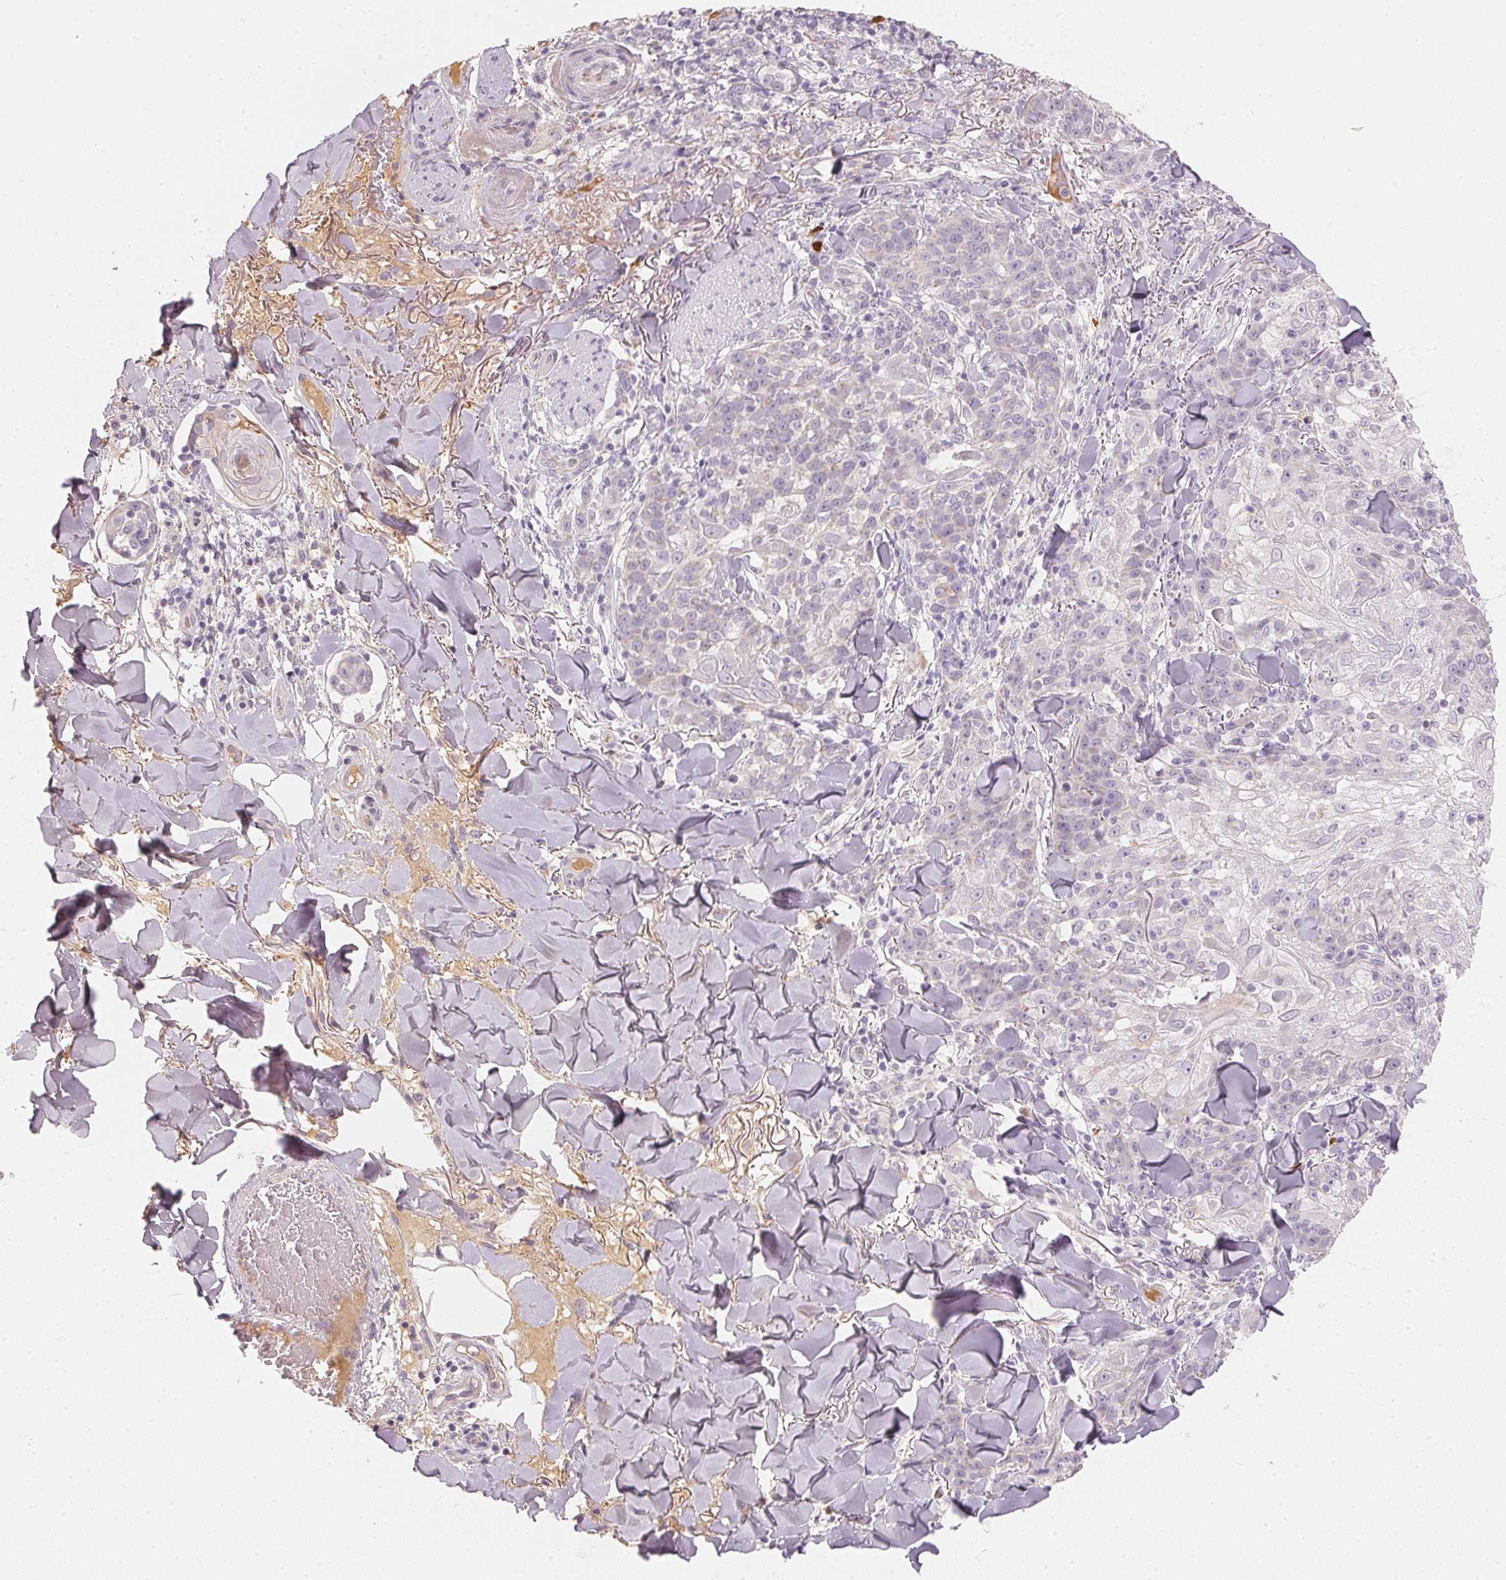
{"staining": {"intensity": "negative", "quantity": "none", "location": "none"}, "tissue": "skin cancer", "cell_type": "Tumor cells", "image_type": "cancer", "snomed": [{"axis": "morphology", "description": "Normal tissue, NOS"}, {"axis": "morphology", "description": "Squamous cell carcinoma, NOS"}, {"axis": "topography", "description": "Skin"}], "caption": "A micrograph of skin squamous cell carcinoma stained for a protein shows no brown staining in tumor cells.", "gene": "RMDN2", "patient": {"sex": "female", "age": 83}}